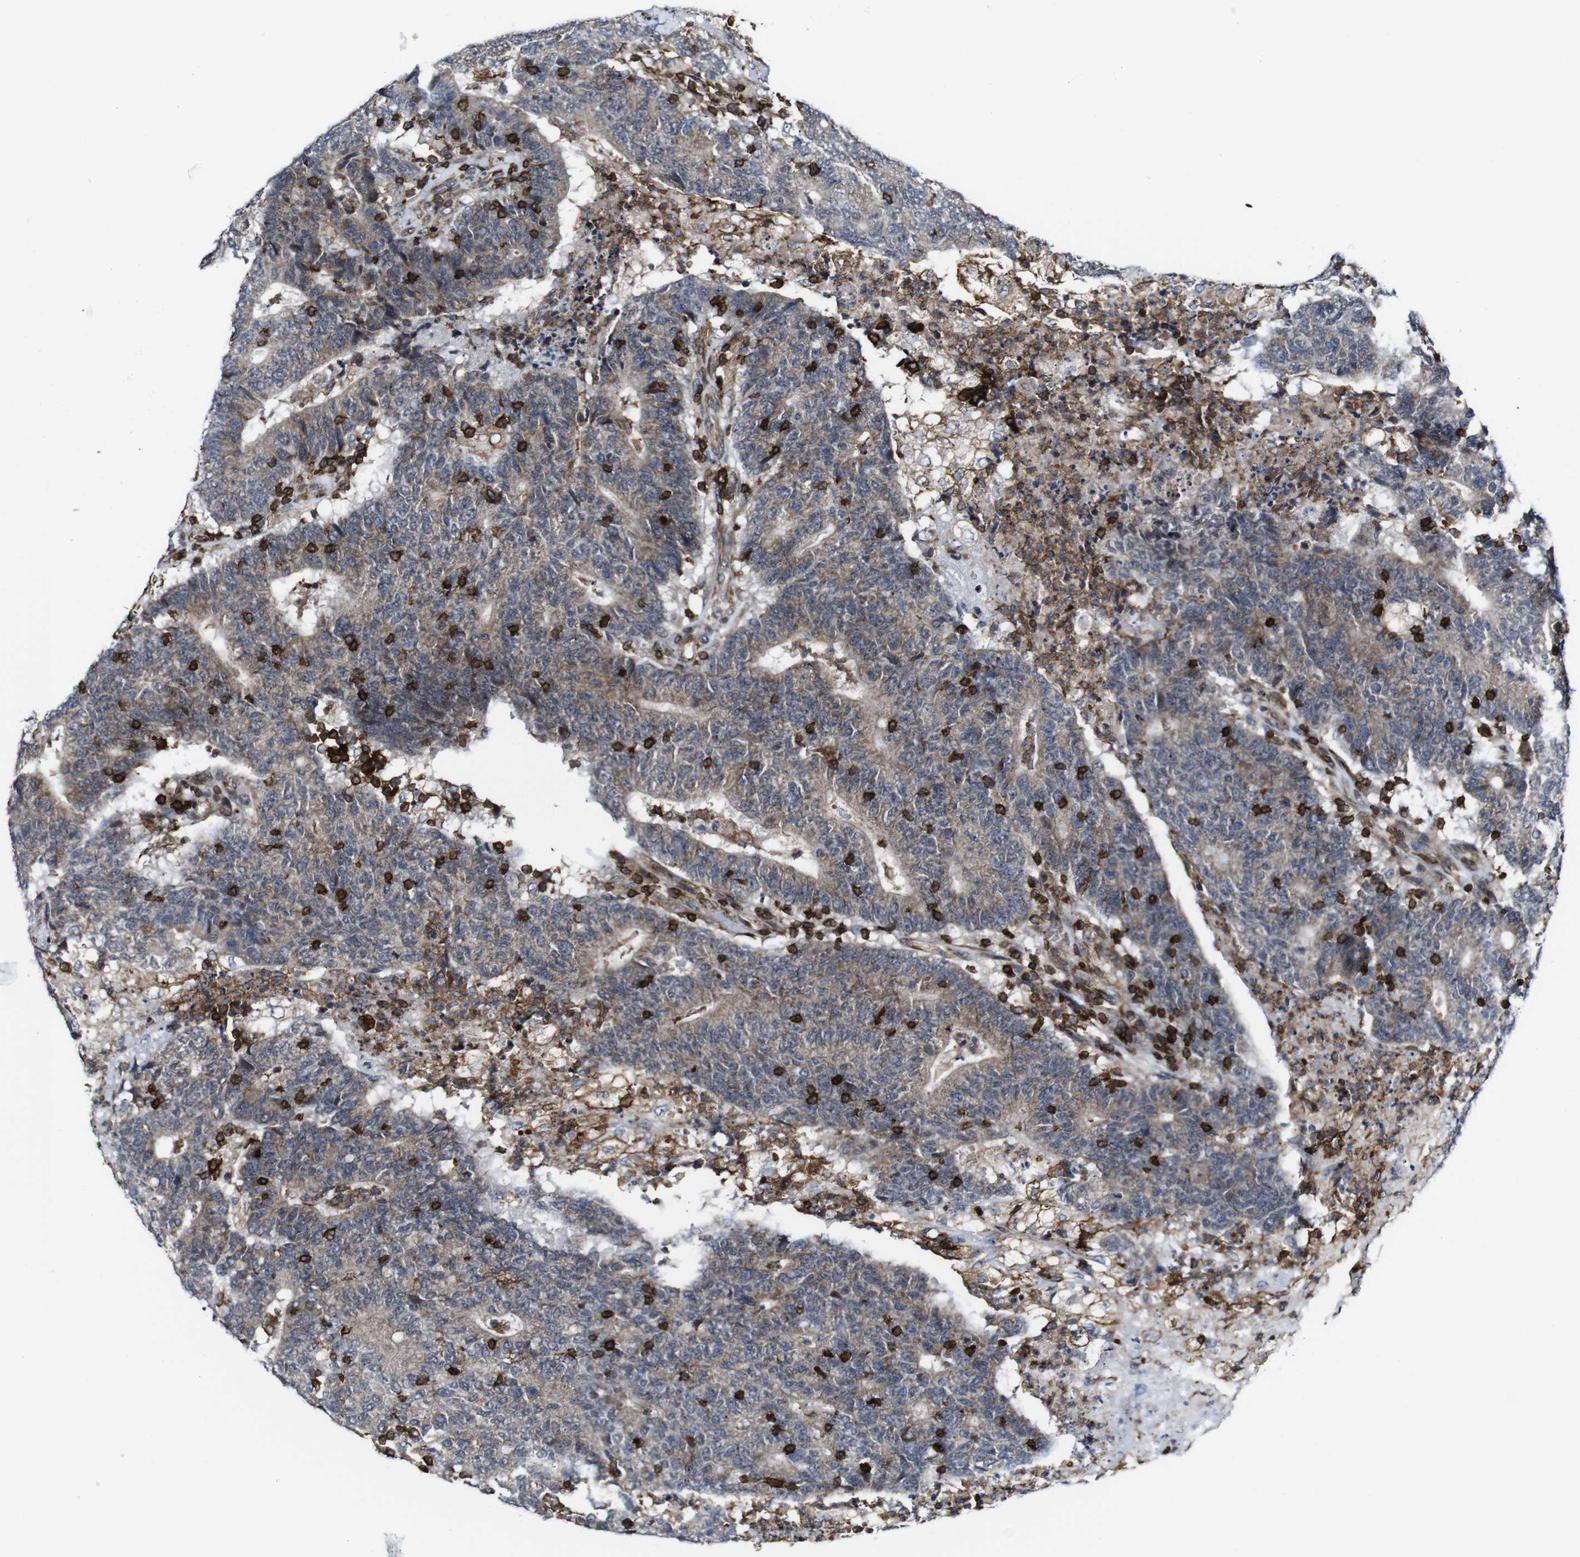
{"staining": {"intensity": "weak", "quantity": ">75%", "location": "cytoplasmic/membranous"}, "tissue": "colorectal cancer", "cell_type": "Tumor cells", "image_type": "cancer", "snomed": [{"axis": "morphology", "description": "Normal tissue, NOS"}, {"axis": "morphology", "description": "Adenocarcinoma, NOS"}, {"axis": "topography", "description": "Colon"}], "caption": "Colorectal cancer (adenocarcinoma) tissue shows weak cytoplasmic/membranous positivity in about >75% of tumor cells, visualized by immunohistochemistry.", "gene": "JAK2", "patient": {"sex": "female", "age": 75}}